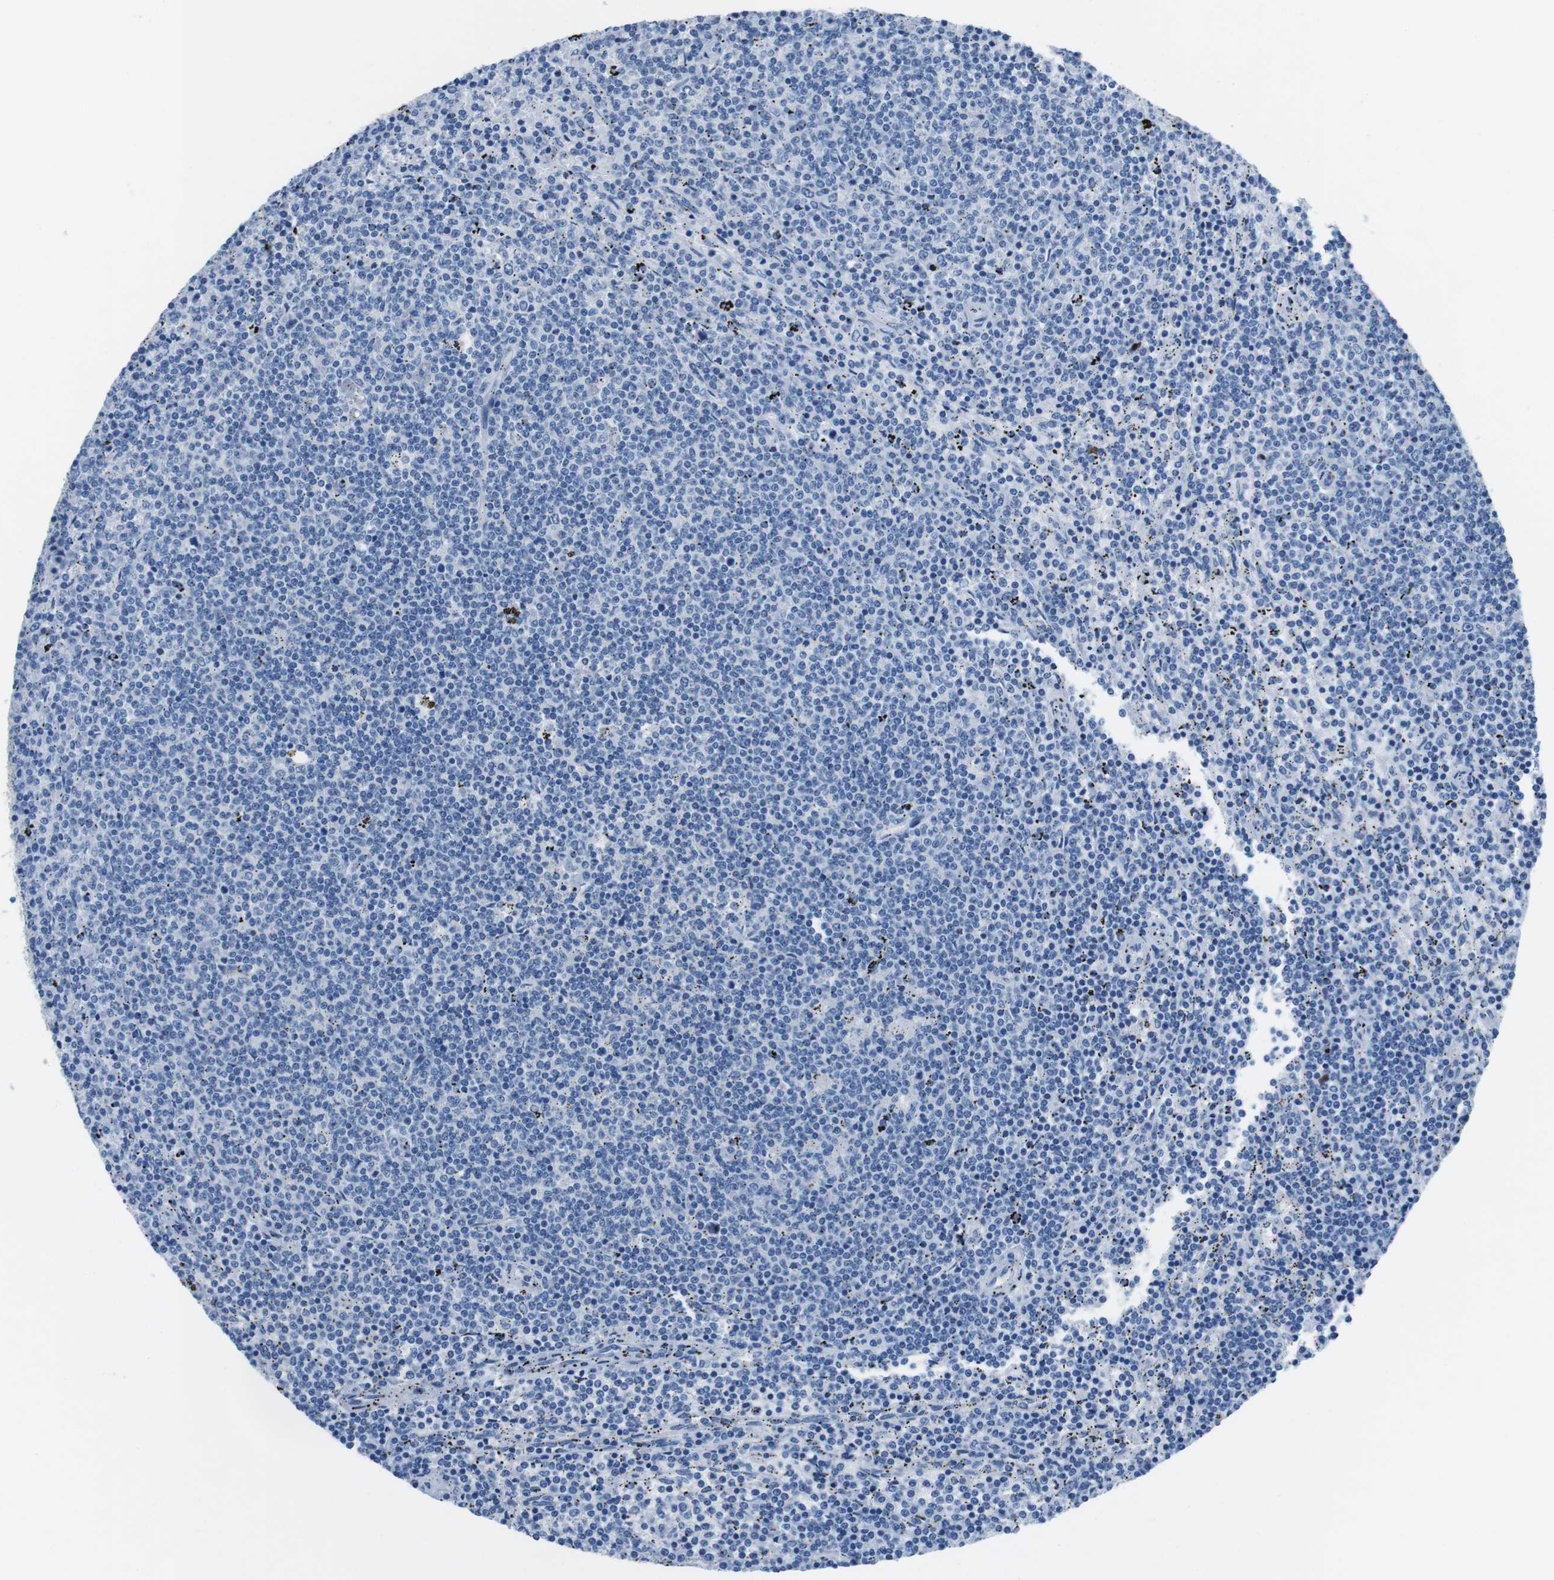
{"staining": {"intensity": "negative", "quantity": "none", "location": "none"}, "tissue": "lymphoma", "cell_type": "Tumor cells", "image_type": "cancer", "snomed": [{"axis": "morphology", "description": "Malignant lymphoma, non-Hodgkin's type, Low grade"}, {"axis": "topography", "description": "Spleen"}], "caption": "The photomicrograph displays no significant expression in tumor cells of lymphoma. (DAB (3,3'-diaminobenzidine) immunohistochemistry (IHC) with hematoxylin counter stain).", "gene": "SLC35A3", "patient": {"sex": "female", "age": 50}}